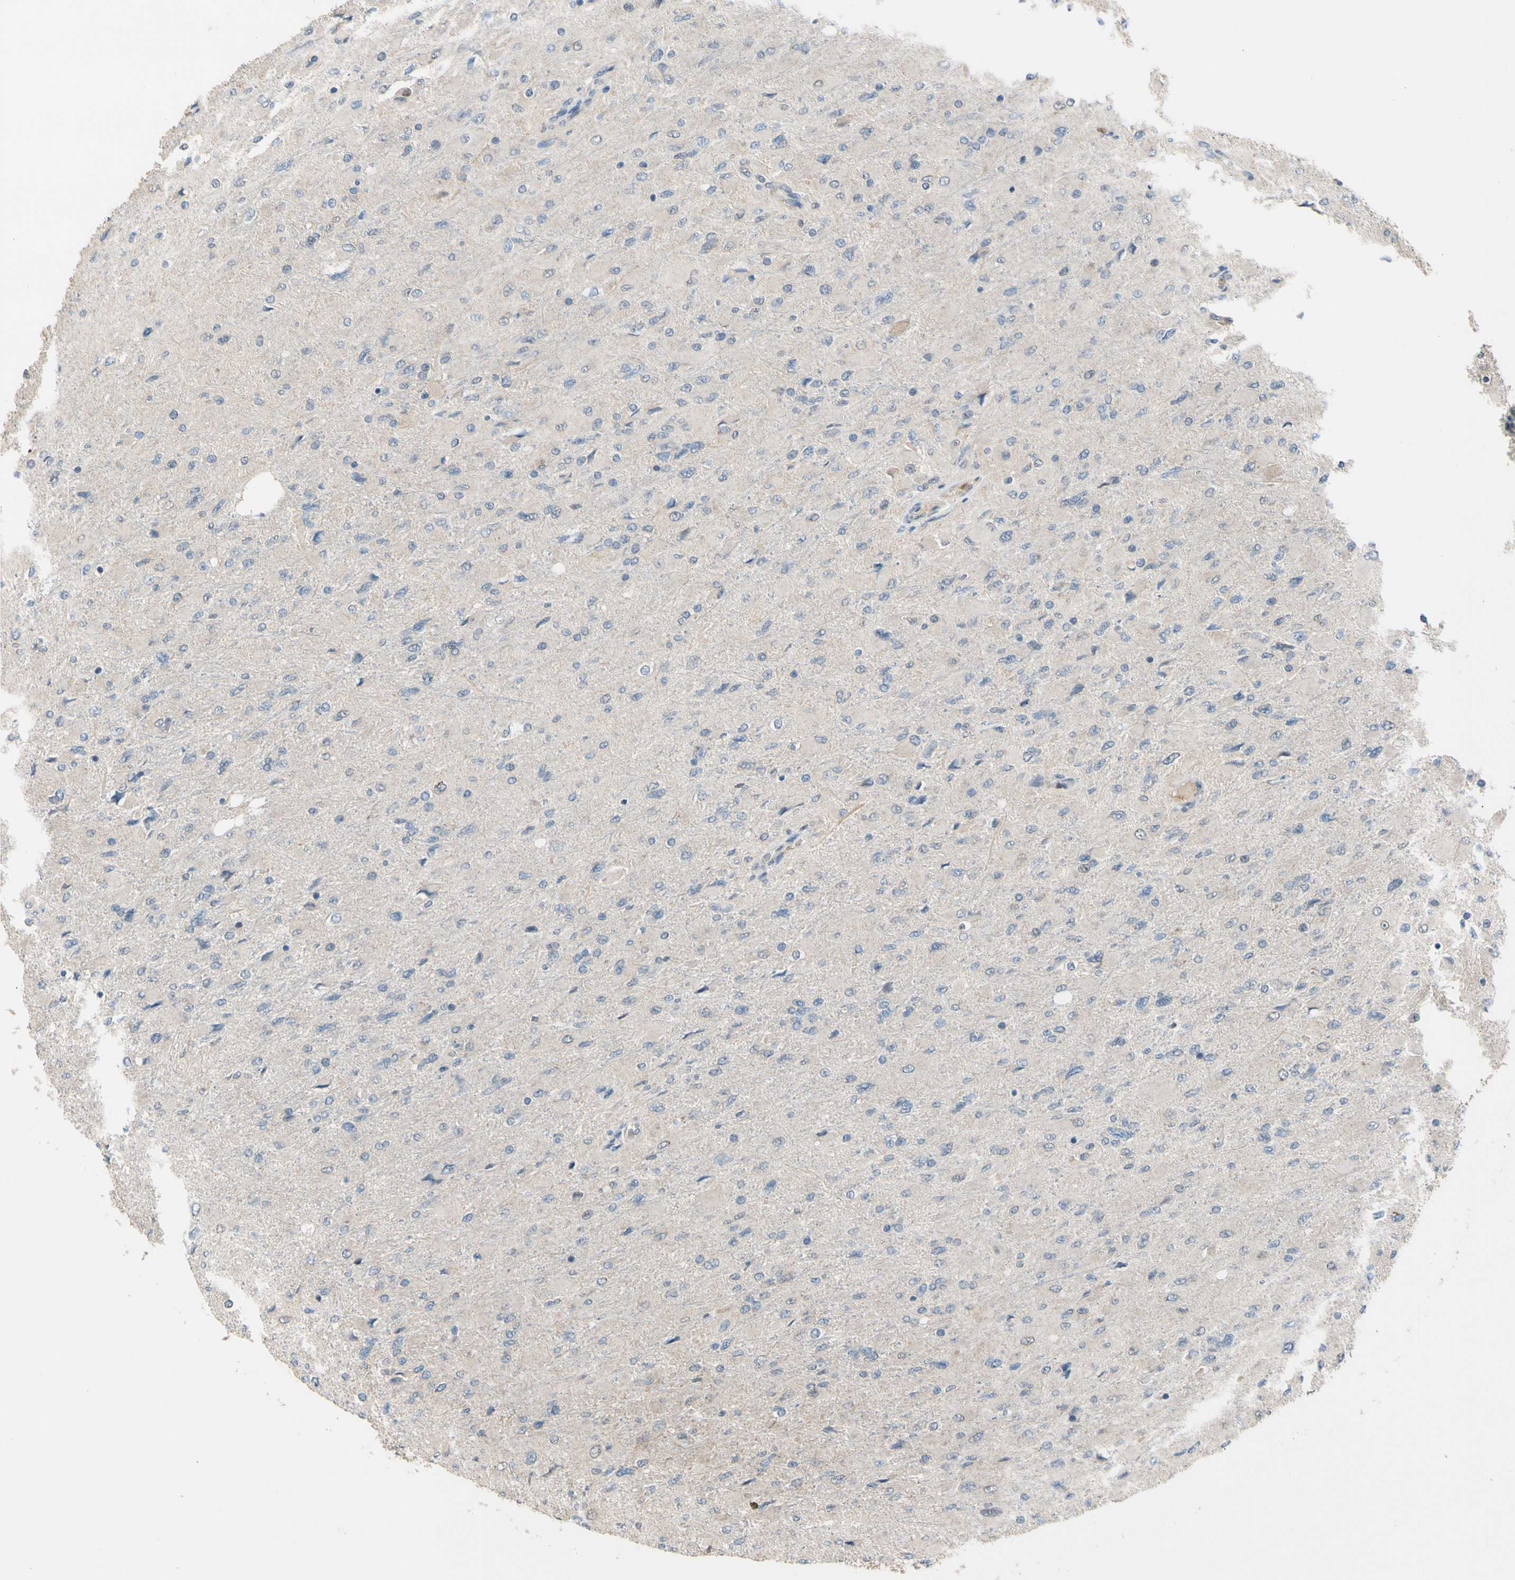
{"staining": {"intensity": "negative", "quantity": "none", "location": "none"}, "tissue": "glioma", "cell_type": "Tumor cells", "image_type": "cancer", "snomed": [{"axis": "morphology", "description": "Glioma, malignant, High grade"}, {"axis": "topography", "description": "Cerebral cortex"}], "caption": "Tumor cells are negative for brown protein staining in glioma.", "gene": "ZNF184", "patient": {"sex": "female", "age": 36}}